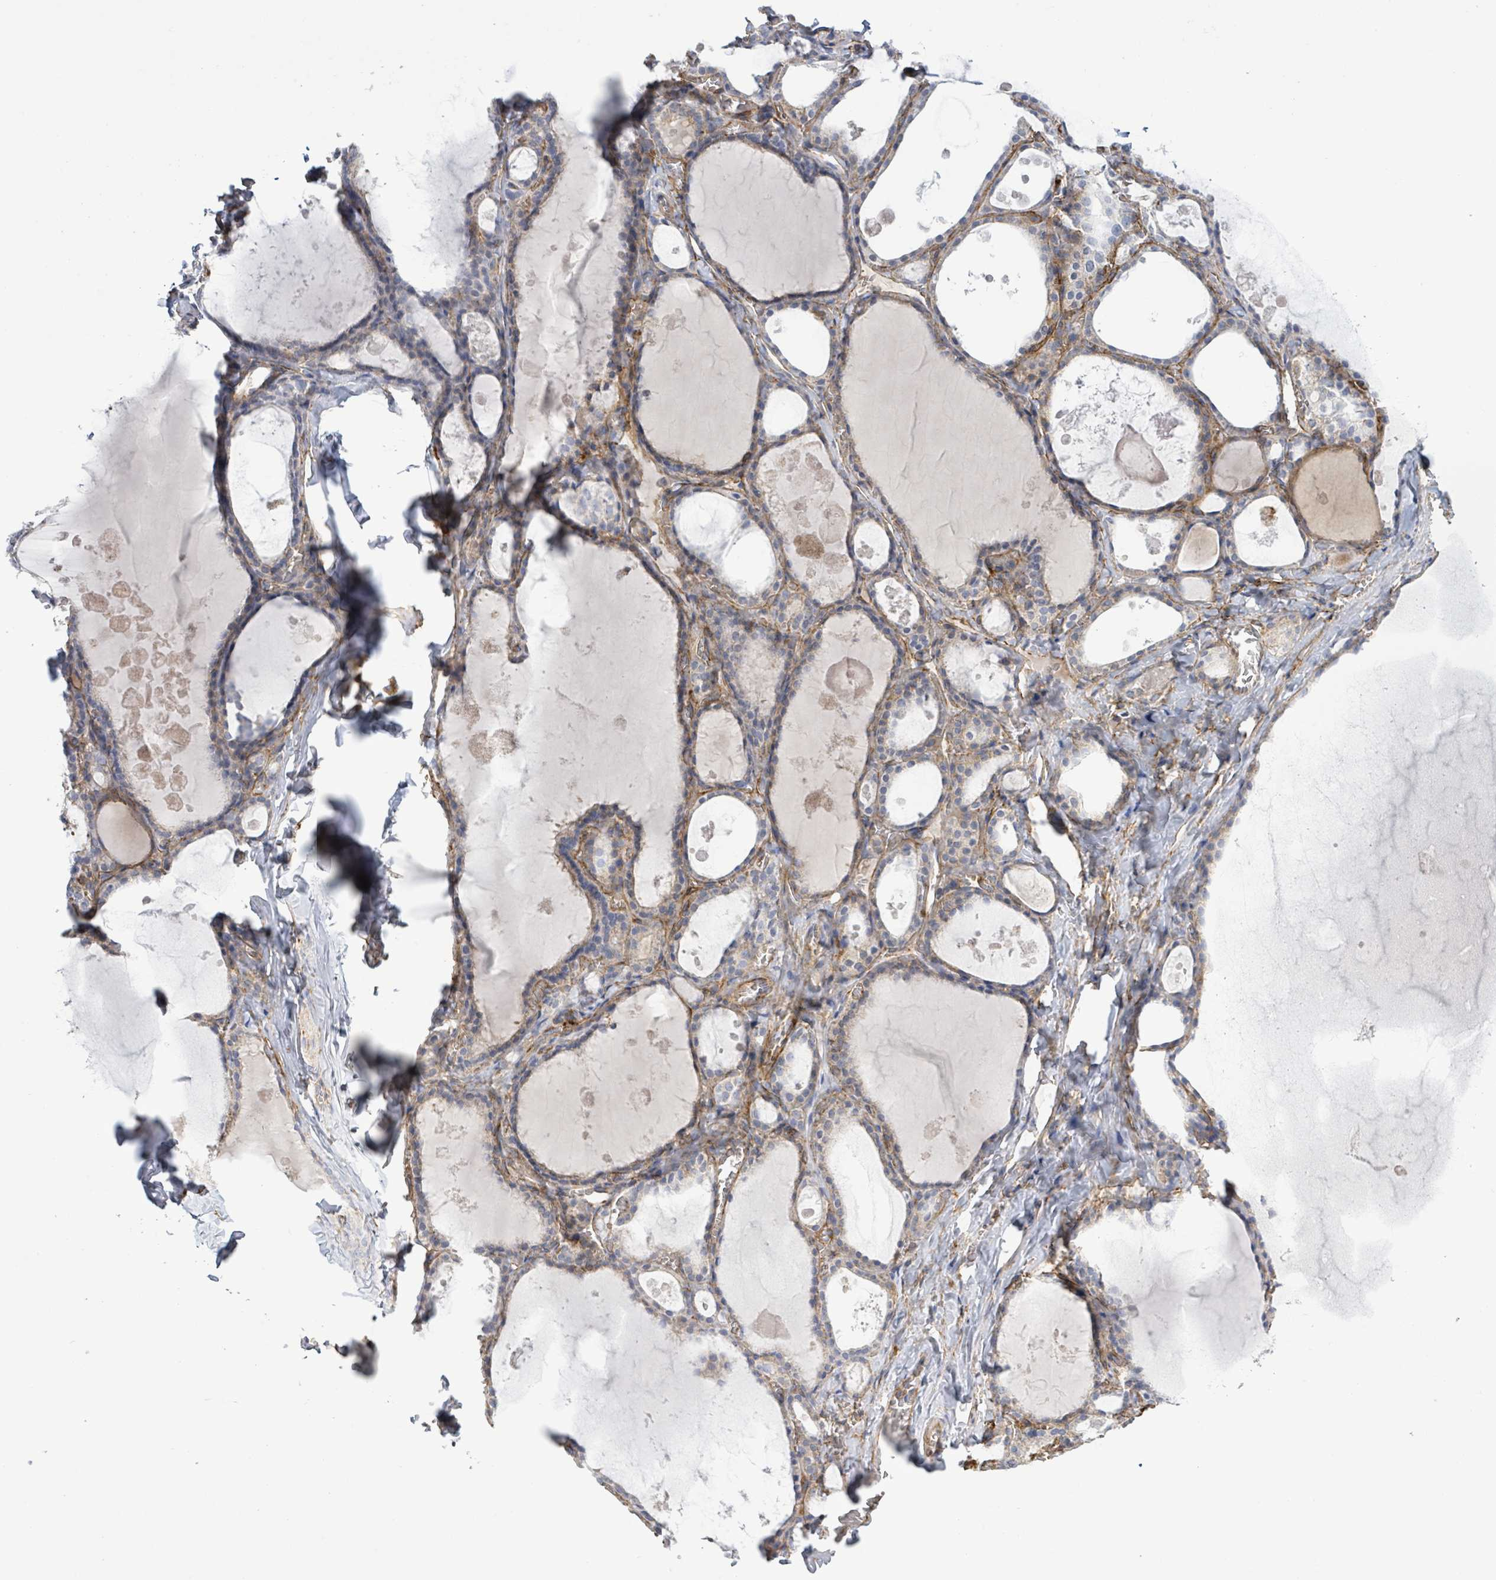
{"staining": {"intensity": "moderate", "quantity": "25%-75%", "location": "cytoplasmic/membranous"}, "tissue": "thyroid gland", "cell_type": "Glandular cells", "image_type": "normal", "snomed": [{"axis": "morphology", "description": "Normal tissue, NOS"}, {"axis": "topography", "description": "Thyroid gland"}], "caption": "Immunohistochemistry of normal human thyroid gland demonstrates medium levels of moderate cytoplasmic/membranous expression in about 25%-75% of glandular cells. (DAB IHC, brown staining for protein, blue staining for nuclei).", "gene": "EGFL7", "patient": {"sex": "male", "age": 56}}